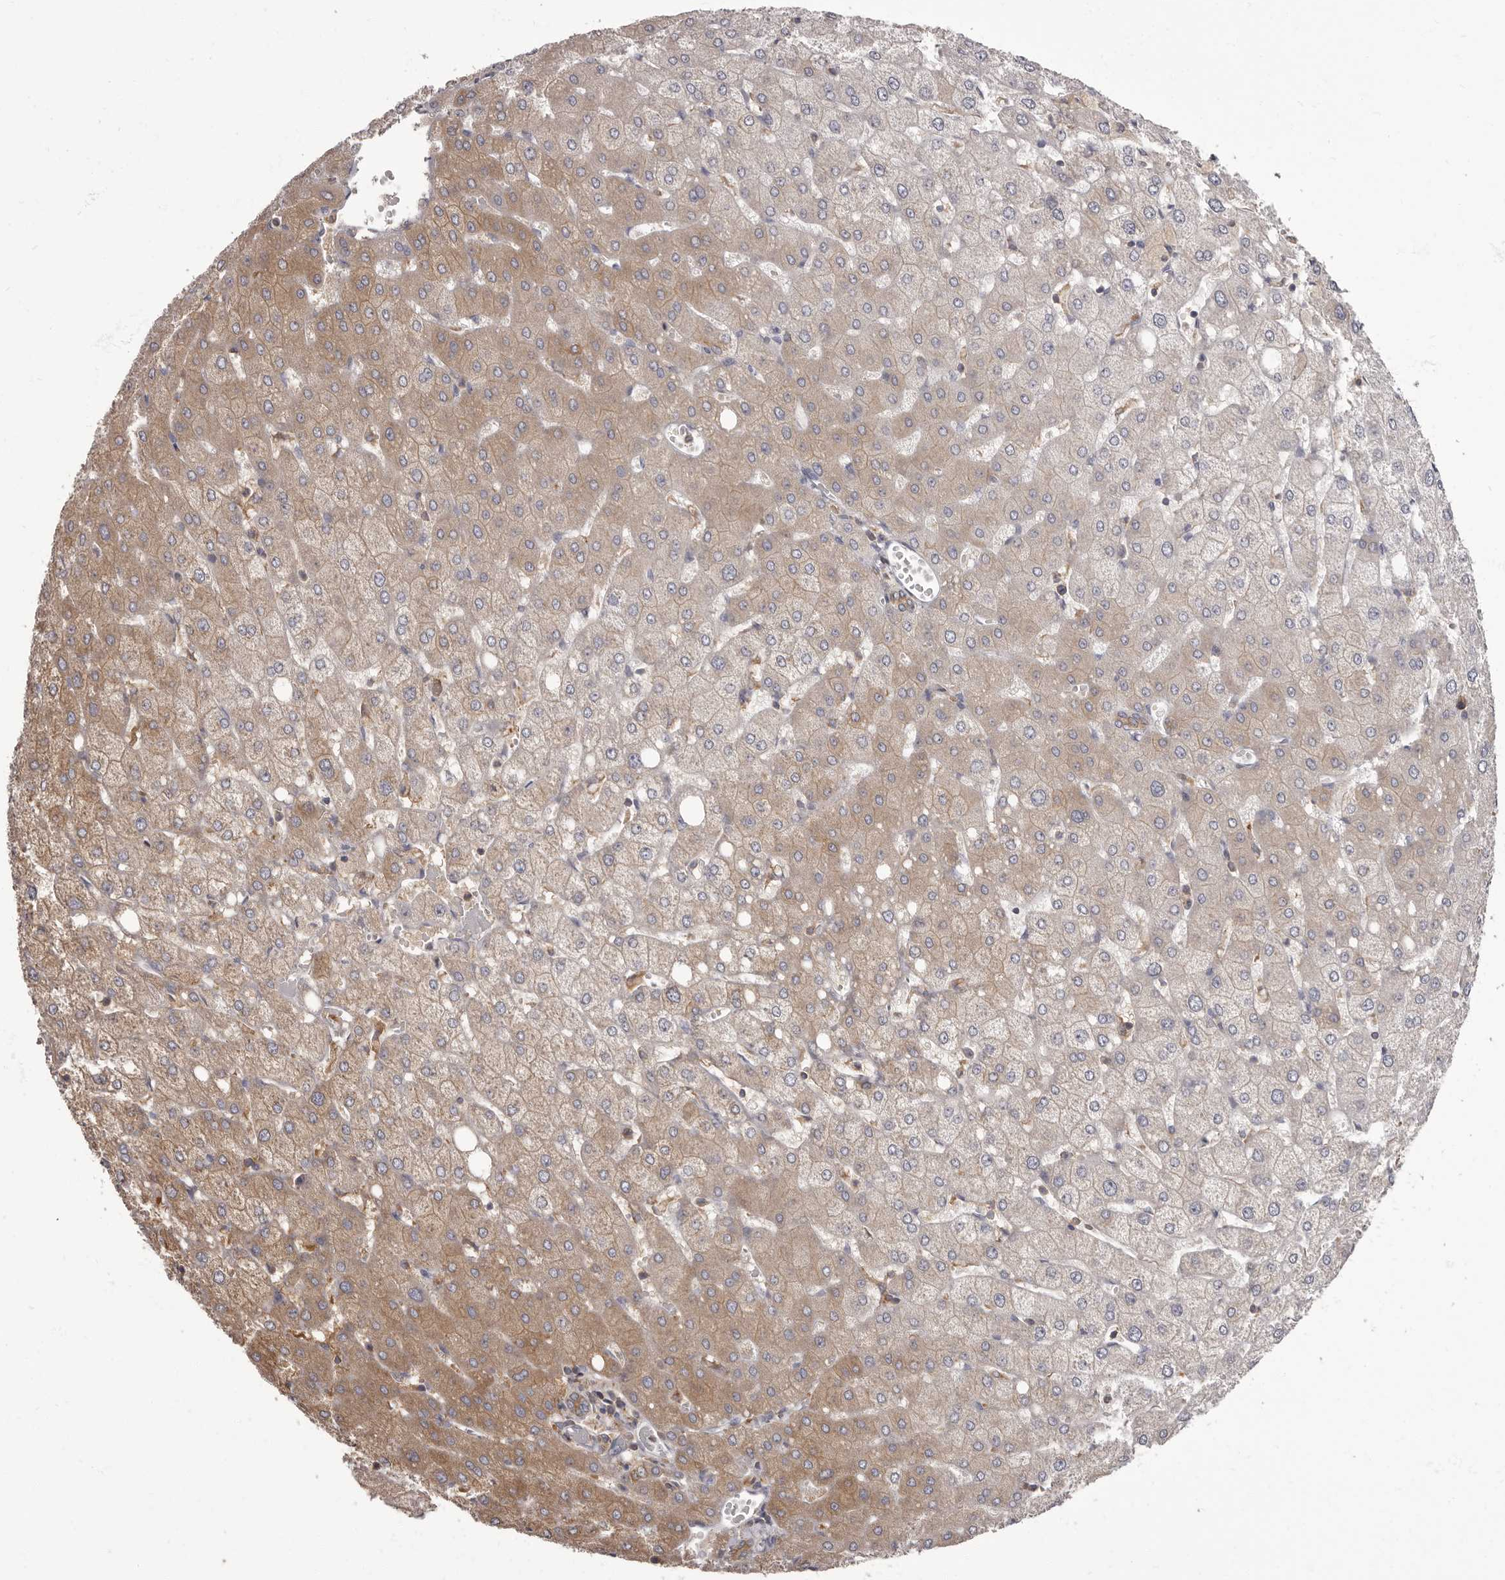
{"staining": {"intensity": "moderate", "quantity": "<25%", "location": "cytoplasmic/membranous"}, "tissue": "liver", "cell_type": "Cholangiocytes", "image_type": "normal", "snomed": [{"axis": "morphology", "description": "Normal tissue, NOS"}, {"axis": "topography", "description": "Liver"}], "caption": "Immunohistochemistry of unremarkable human liver reveals low levels of moderate cytoplasmic/membranous staining in about <25% of cholangiocytes. (brown staining indicates protein expression, while blue staining denotes nuclei).", "gene": "APEH", "patient": {"sex": "female", "age": 54}}